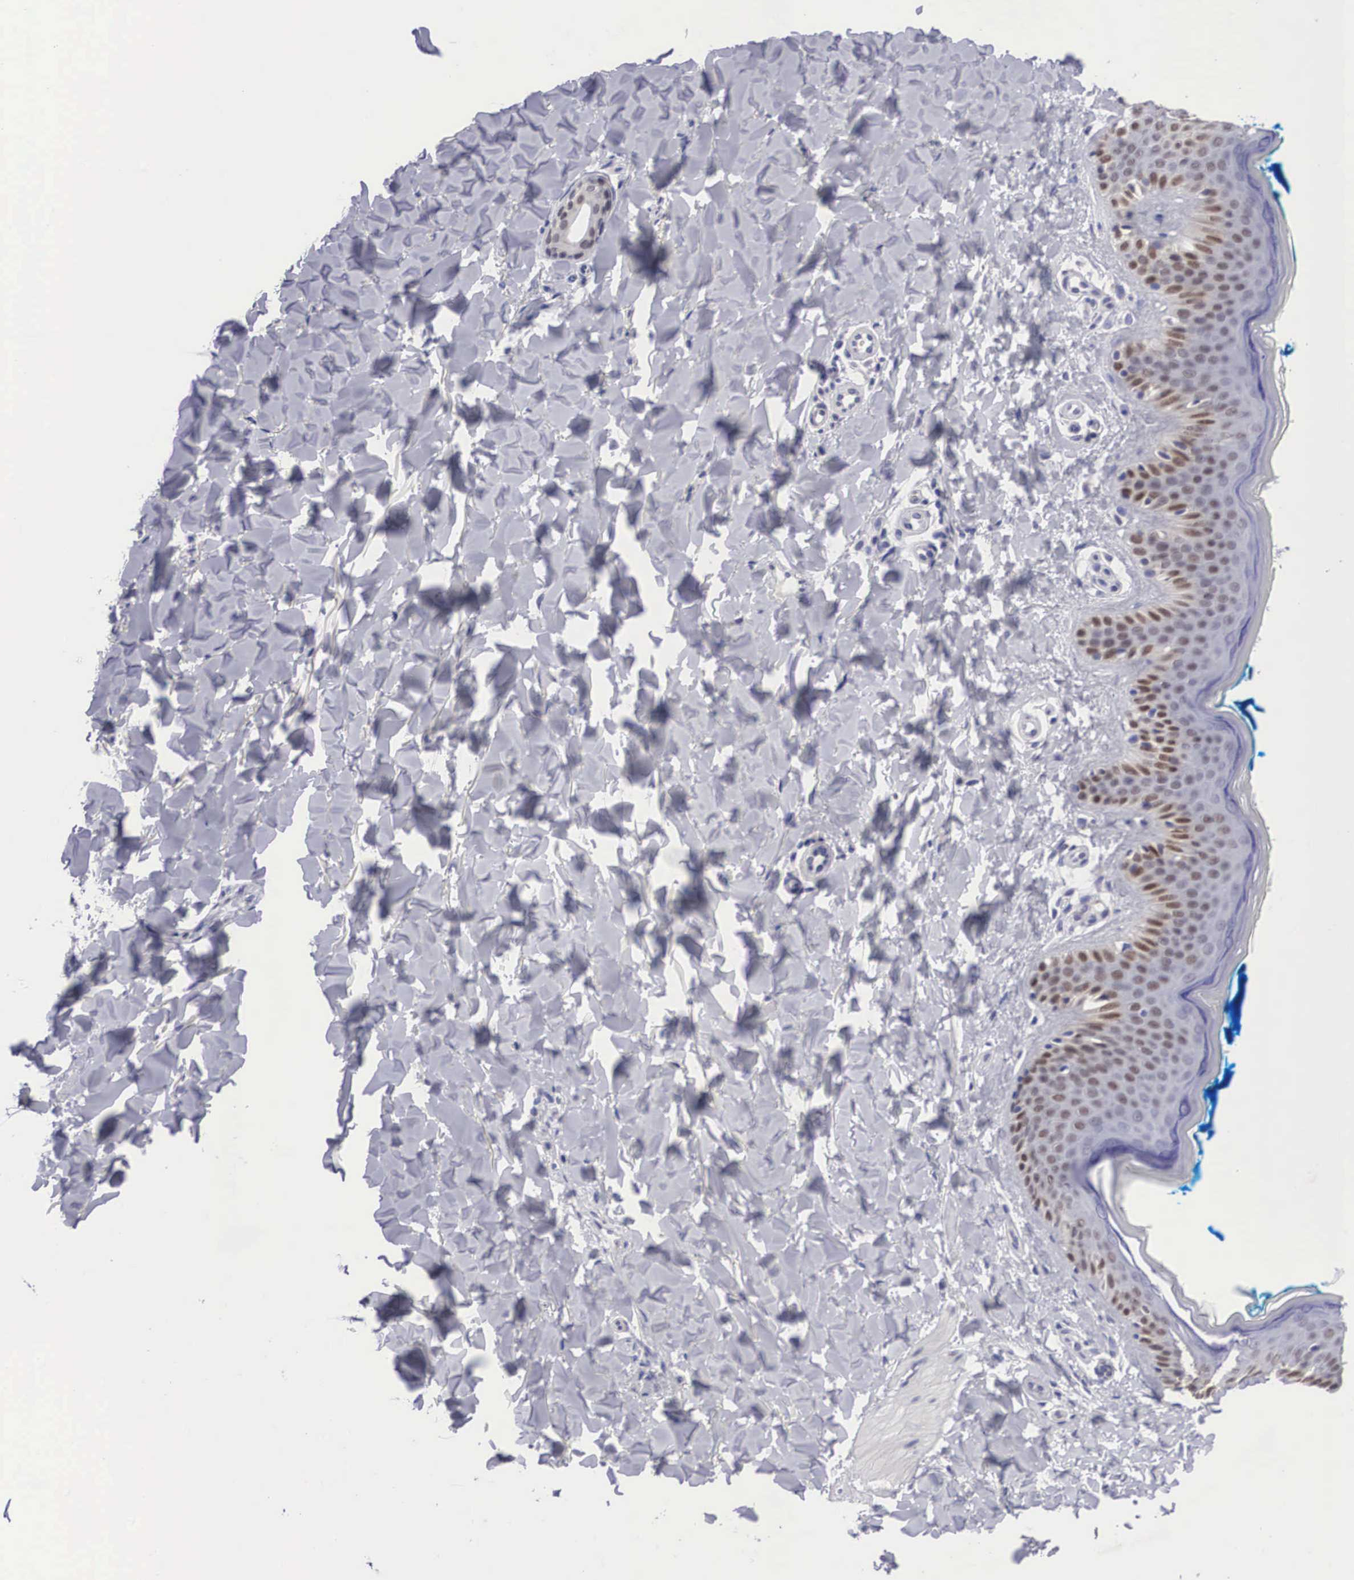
{"staining": {"intensity": "negative", "quantity": "none", "location": "none"}, "tissue": "skin", "cell_type": "Fibroblasts", "image_type": "normal", "snomed": [{"axis": "morphology", "description": "Normal tissue, NOS"}, {"axis": "topography", "description": "Skin"}], "caption": "There is no significant expression in fibroblasts of skin.", "gene": "SOX11", "patient": {"sex": "female", "age": 17}}